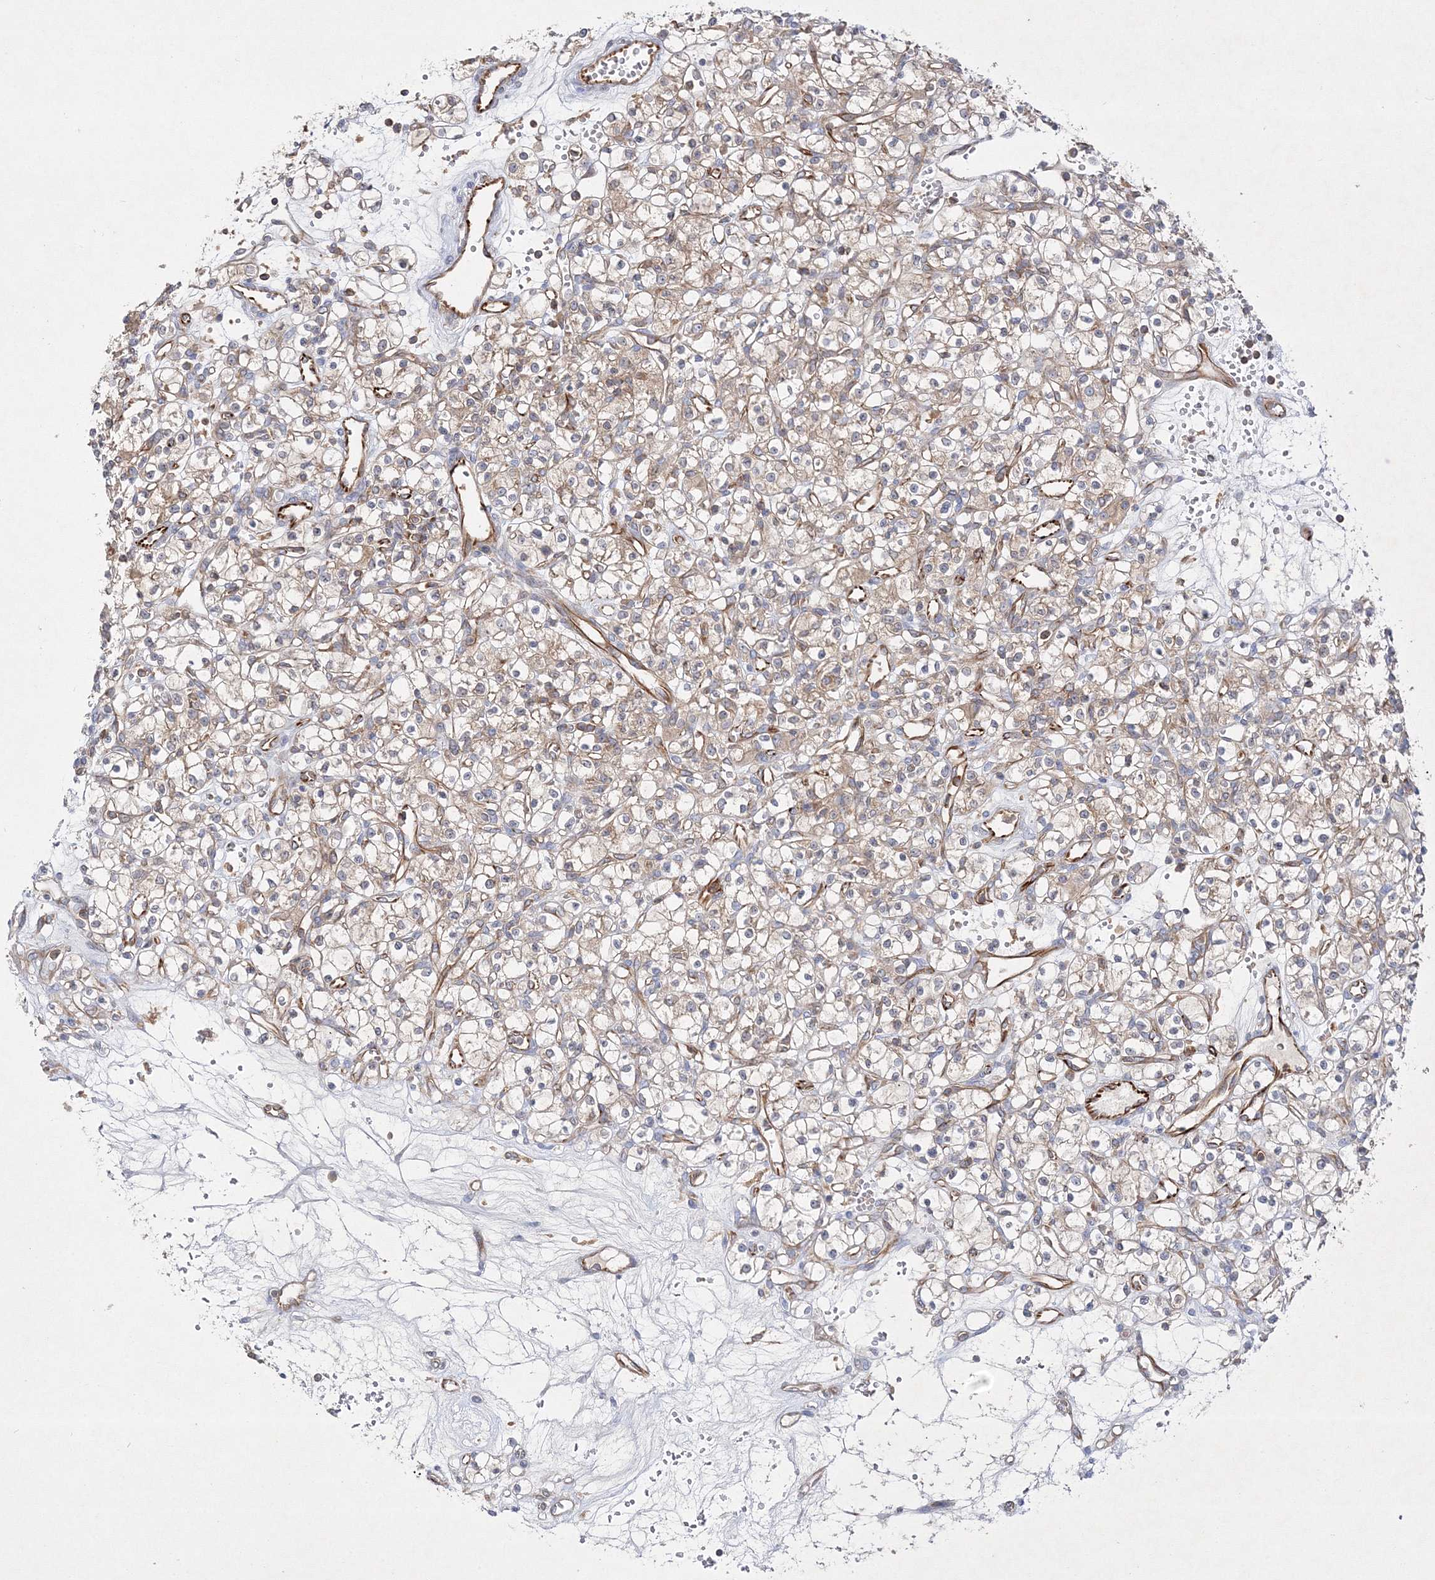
{"staining": {"intensity": "weak", "quantity": "25%-75%", "location": "cytoplasmic/membranous"}, "tissue": "renal cancer", "cell_type": "Tumor cells", "image_type": "cancer", "snomed": [{"axis": "morphology", "description": "Adenocarcinoma, NOS"}, {"axis": "topography", "description": "Kidney"}], "caption": "Immunohistochemical staining of human adenocarcinoma (renal) displays weak cytoplasmic/membranous protein positivity in approximately 25%-75% of tumor cells.", "gene": "WDR37", "patient": {"sex": "female", "age": 59}}